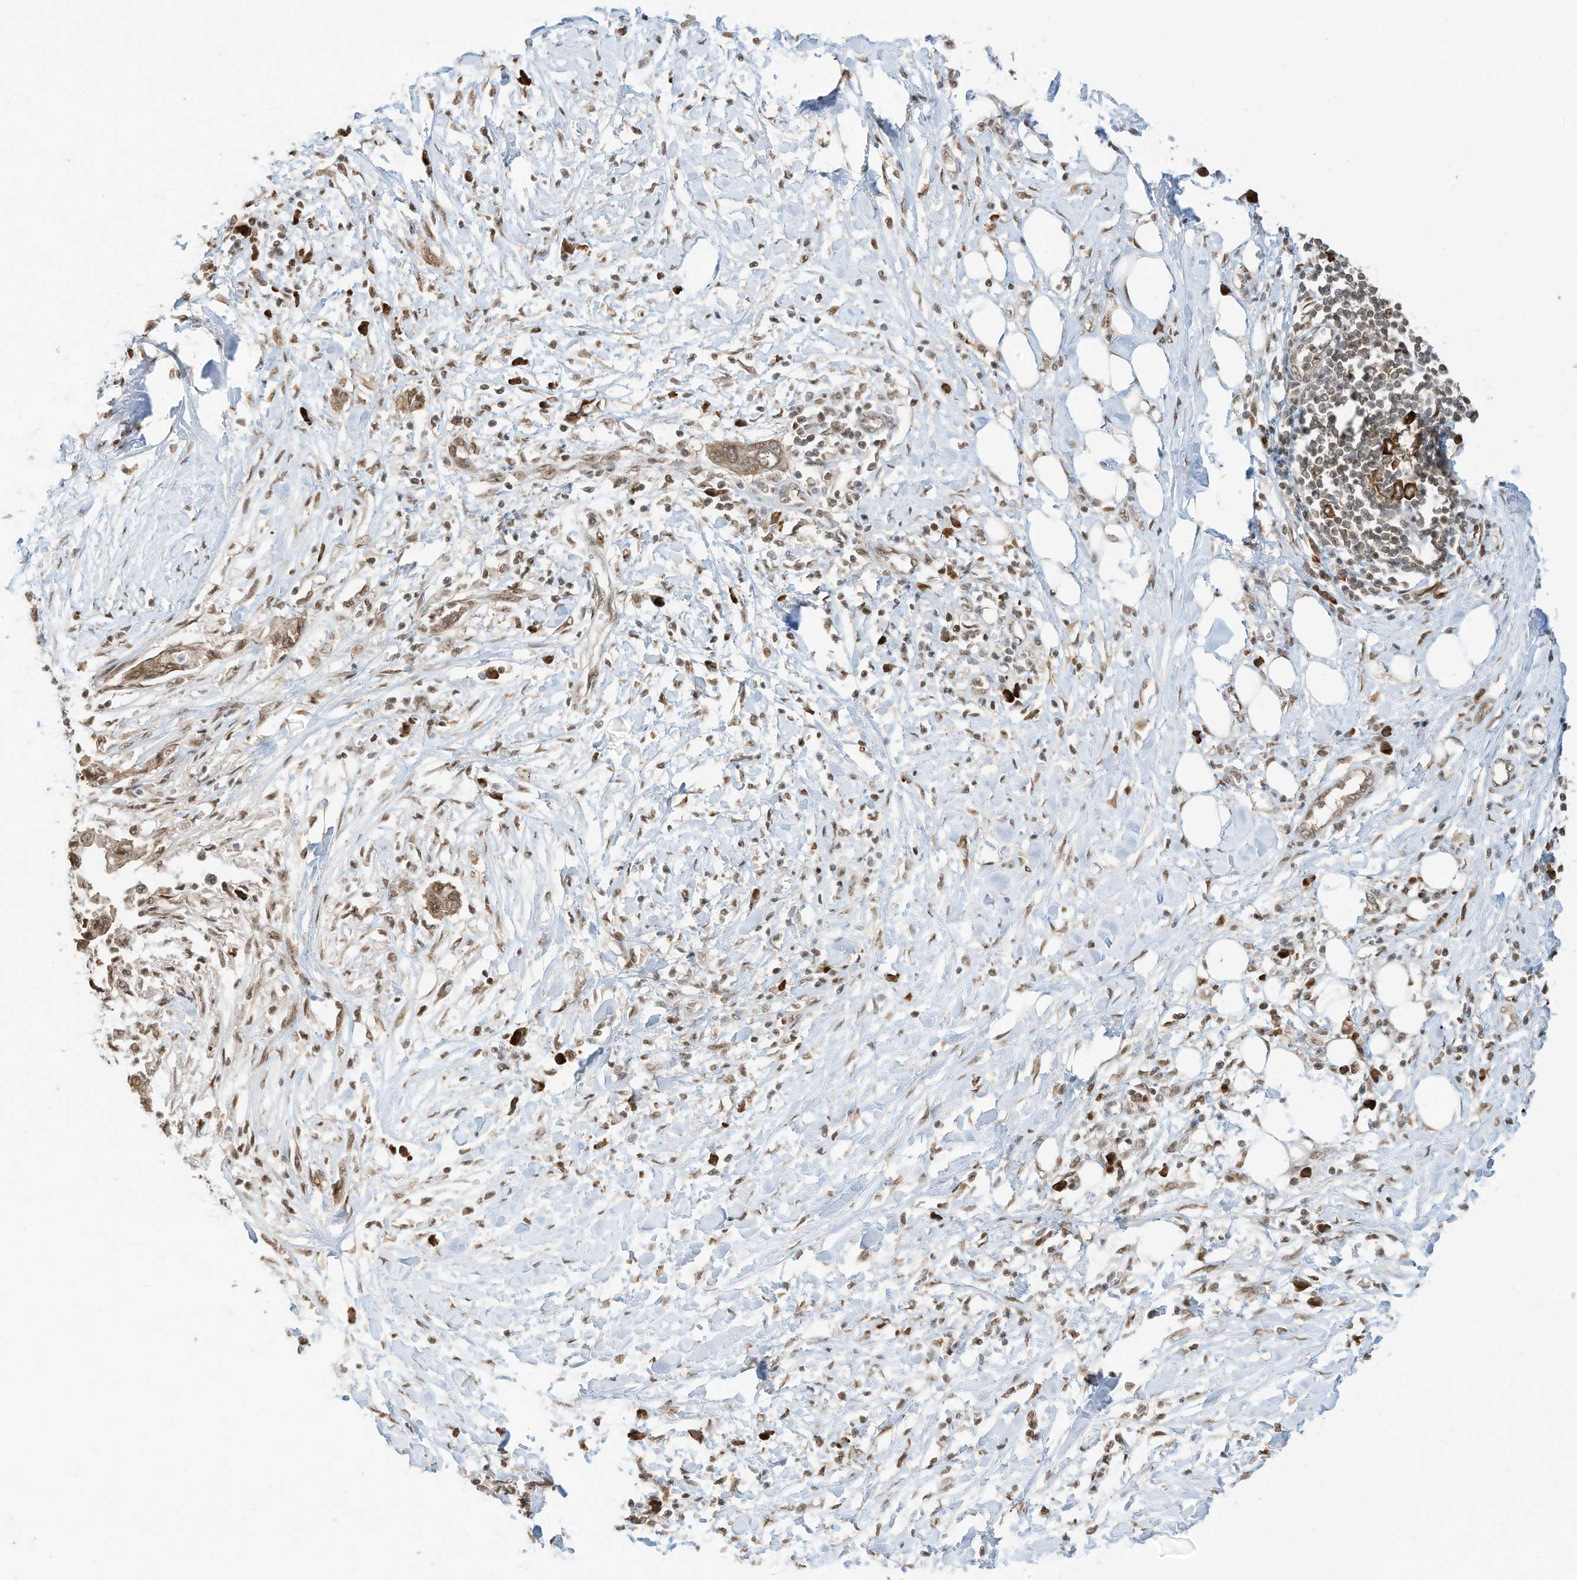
{"staining": {"intensity": "moderate", "quantity": ">75%", "location": "cytoplasmic/membranous,nuclear"}, "tissue": "pancreatic cancer", "cell_type": "Tumor cells", "image_type": "cancer", "snomed": [{"axis": "morphology", "description": "Normal tissue, NOS"}, {"axis": "morphology", "description": "Adenocarcinoma, NOS"}, {"axis": "topography", "description": "Pancreas"}, {"axis": "topography", "description": "Peripheral nerve tissue"}], "caption": "Tumor cells display medium levels of moderate cytoplasmic/membranous and nuclear positivity in about >75% of cells in human adenocarcinoma (pancreatic).", "gene": "ZNF195", "patient": {"sex": "male", "age": 59}}